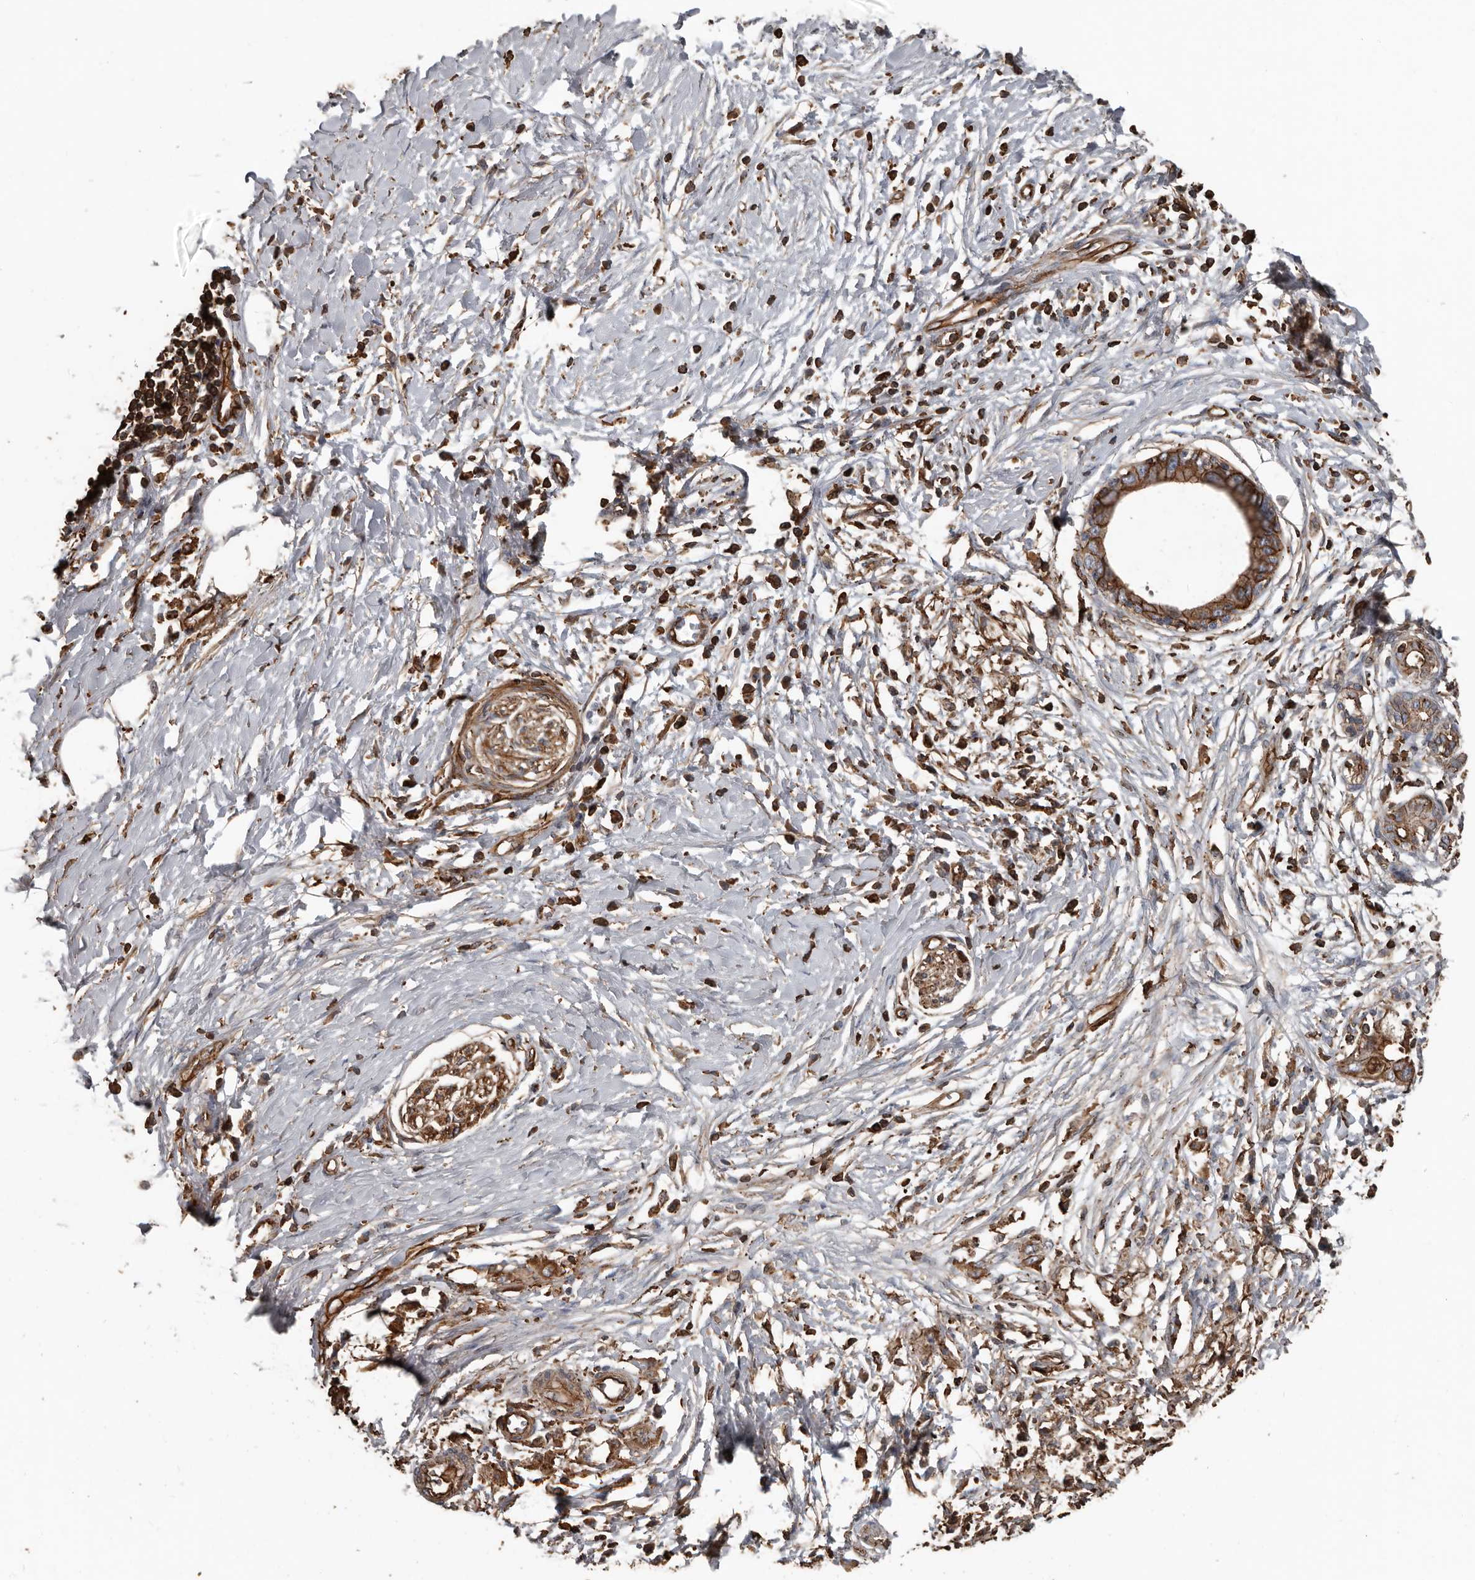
{"staining": {"intensity": "moderate", "quantity": ">75%", "location": "cytoplasmic/membranous"}, "tissue": "pancreatic cancer", "cell_type": "Tumor cells", "image_type": "cancer", "snomed": [{"axis": "morphology", "description": "Normal tissue, NOS"}, {"axis": "morphology", "description": "Adenocarcinoma, NOS"}, {"axis": "topography", "description": "Pancreas"}, {"axis": "topography", "description": "Peripheral nerve tissue"}], "caption": "A brown stain labels moderate cytoplasmic/membranous expression of a protein in human pancreatic adenocarcinoma tumor cells.", "gene": "DENND6B", "patient": {"sex": "male", "age": 59}}